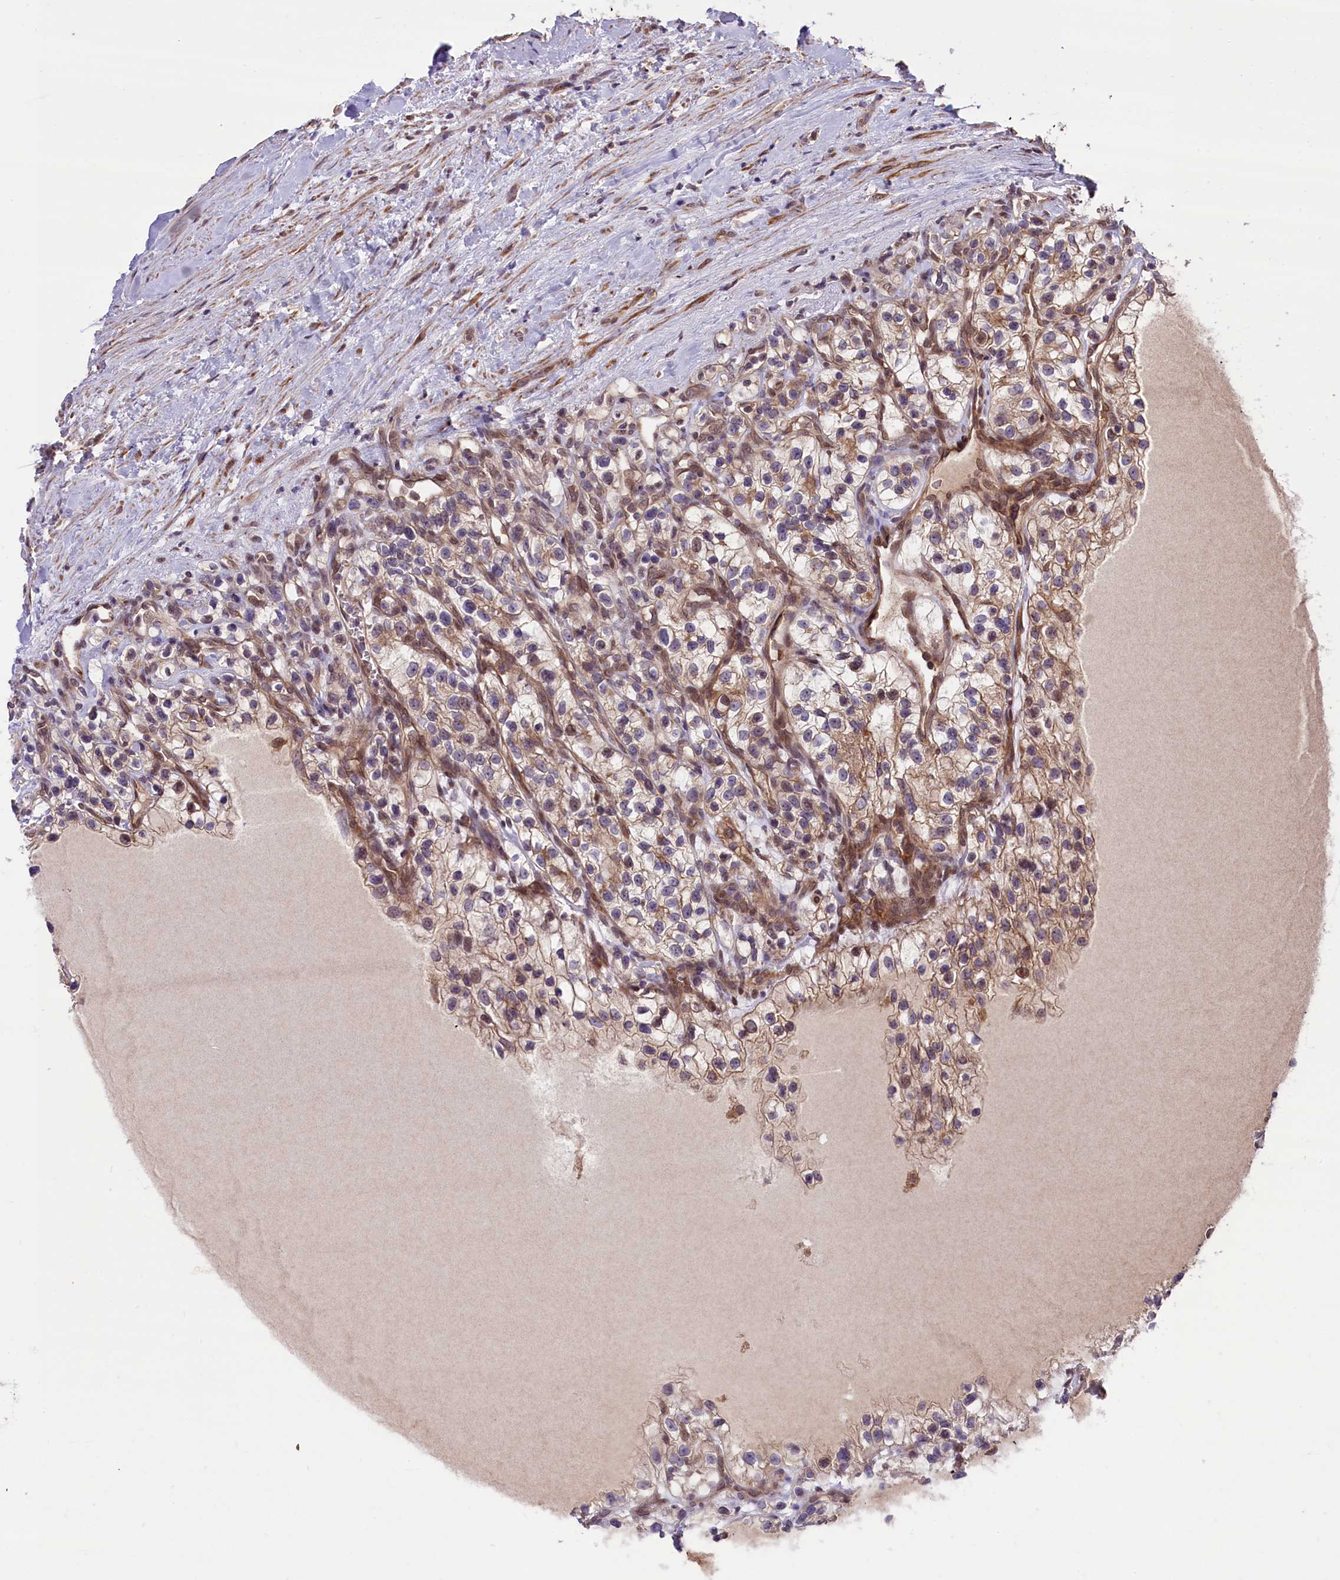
{"staining": {"intensity": "weak", "quantity": "25%-75%", "location": "cytoplasmic/membranous,nuclear"}, "tissue": "renal cancer", "cell_type": "Tumor cells", "image_type": "cancer", "snomed": [{"axis": "morphology", "description": "Adenocarcinoma, NOS"}, {"axis": "topography", "description": "Kidney"}], "caption": "Human renal cancer stained for a protein (brown) exhibits weak cytoplasmic/membranous and nuclear positive expression in approximately 25%-75% of tumor cells.", "gene": "HDAC5", "patient": {"sex": "female", "age": 57}}